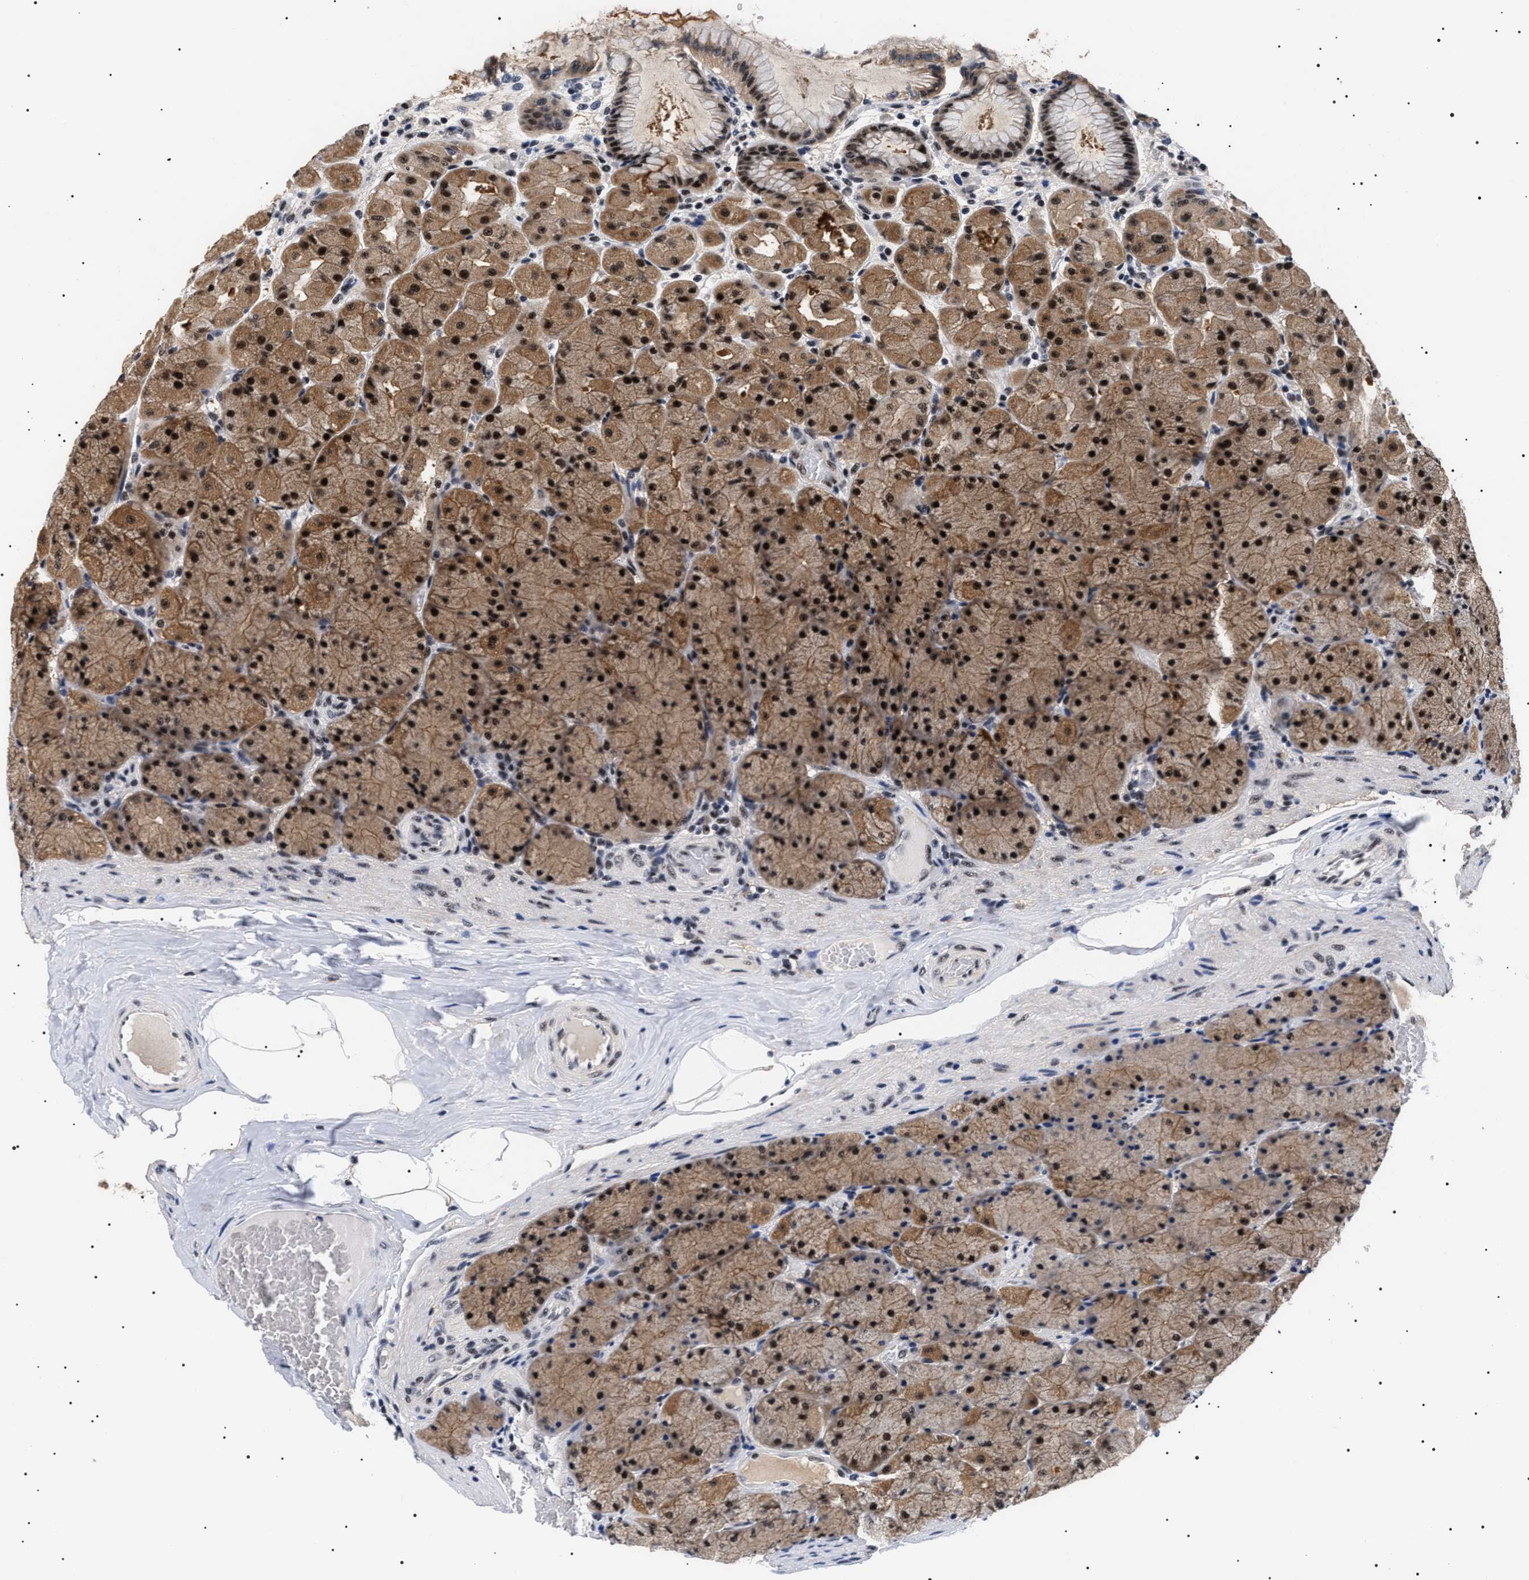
{"staining": {"intensity": "strong", "quantity": ">75%", "location": "cytoplasmic/membranous,nuclear"}, "tissue": "stomach", "cell_type": "Glandular cells", "image_type": "normal", "snomed": [{"axis": "morphology", "description": "Normal tissue, NOS"}, {"axis": "topography", "description": "Stomach, upper"}], "caption": "Glandular cells reveal high levels of strong cytoplasmic/membranous,nuclear staining in about >75% of cells in unremarkable human stomach. Using DAB (brown) and hematoxylin (blue) stains, captured at high magnification using brightfield microscopy.", "gene": "CAAP1", "patient": {"sex": "female", "age": 56}}